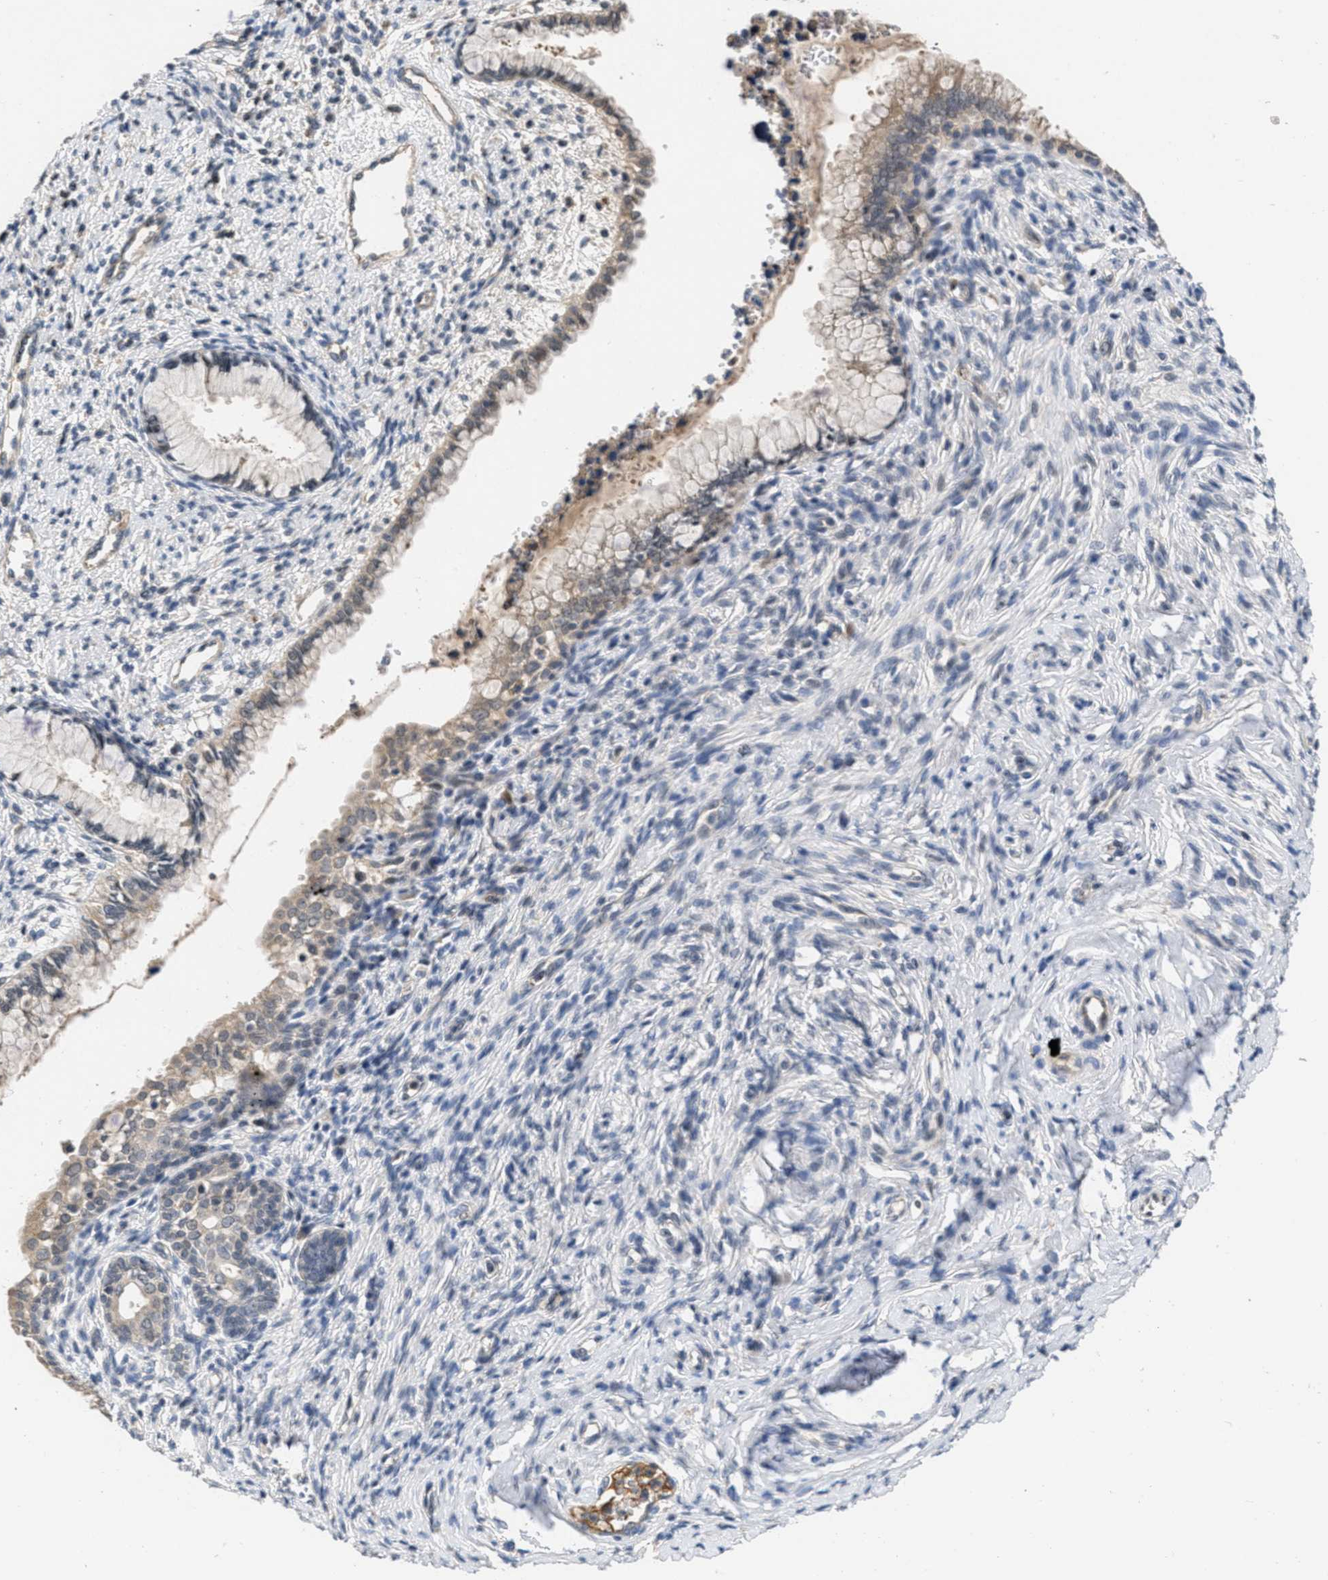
{"staining": {"intensity": "moderate", "quantity": "25%-75%", "location": "cytoplasmic/membranous"}, "tissue": "cervical cancer", "cell_type": "Tumor cells", "image_type": "cancer", "snomed": [{"axis": "morphology", "description": "Squamous cell carcinoma, NOS"}, {"axis": "topography", "description": "Cervix"}], "caption": "A micrograph showing moderate cytoplasmic/membranous staining in about 25%-75% of tumor cells in cervical cancer (squamous cell carcinoma), as visualized by brown immunohistochemical staining.", "gene": "ANGPT1", "patient": {"sex": "female", "age": 63}}